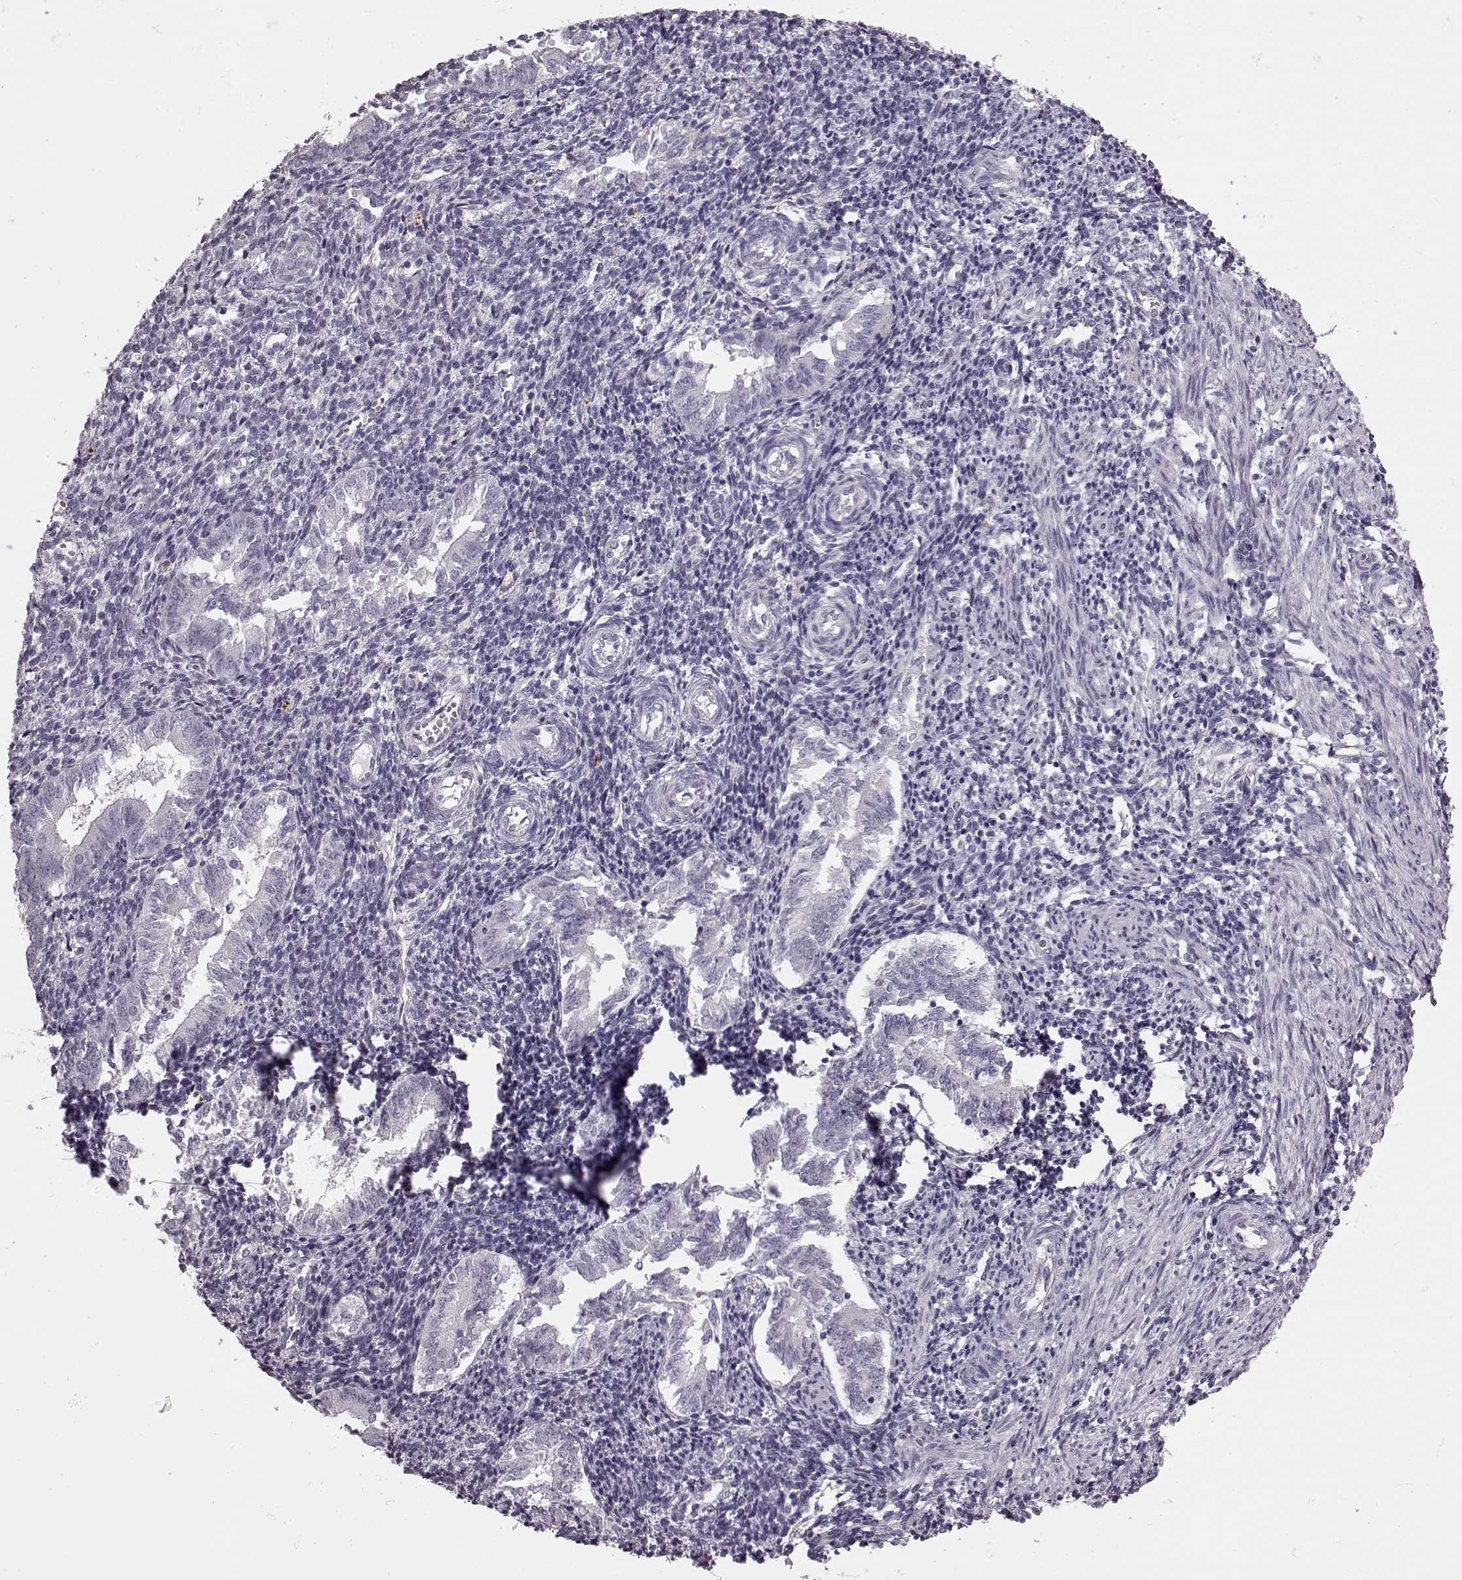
{"staining": {"intensity": "negative", "quantity": "none", "location": "none"}, "tissue": "endometrium", "cell_type": "Cells in endometrial stroma", "image_type": "normal", "snomed": [{"axis": "morphology", "description": "Normal tissue, NOS"}, {"axis": "topography", "description": "Endometrium"}], "caption": "Cells in endometrial stroma are negative for protein expression in unremarkable human endometrium. Nuclei are stained in blue.", "gene": "SNTG1", "patient": {"sex": "female", "age": 25}}